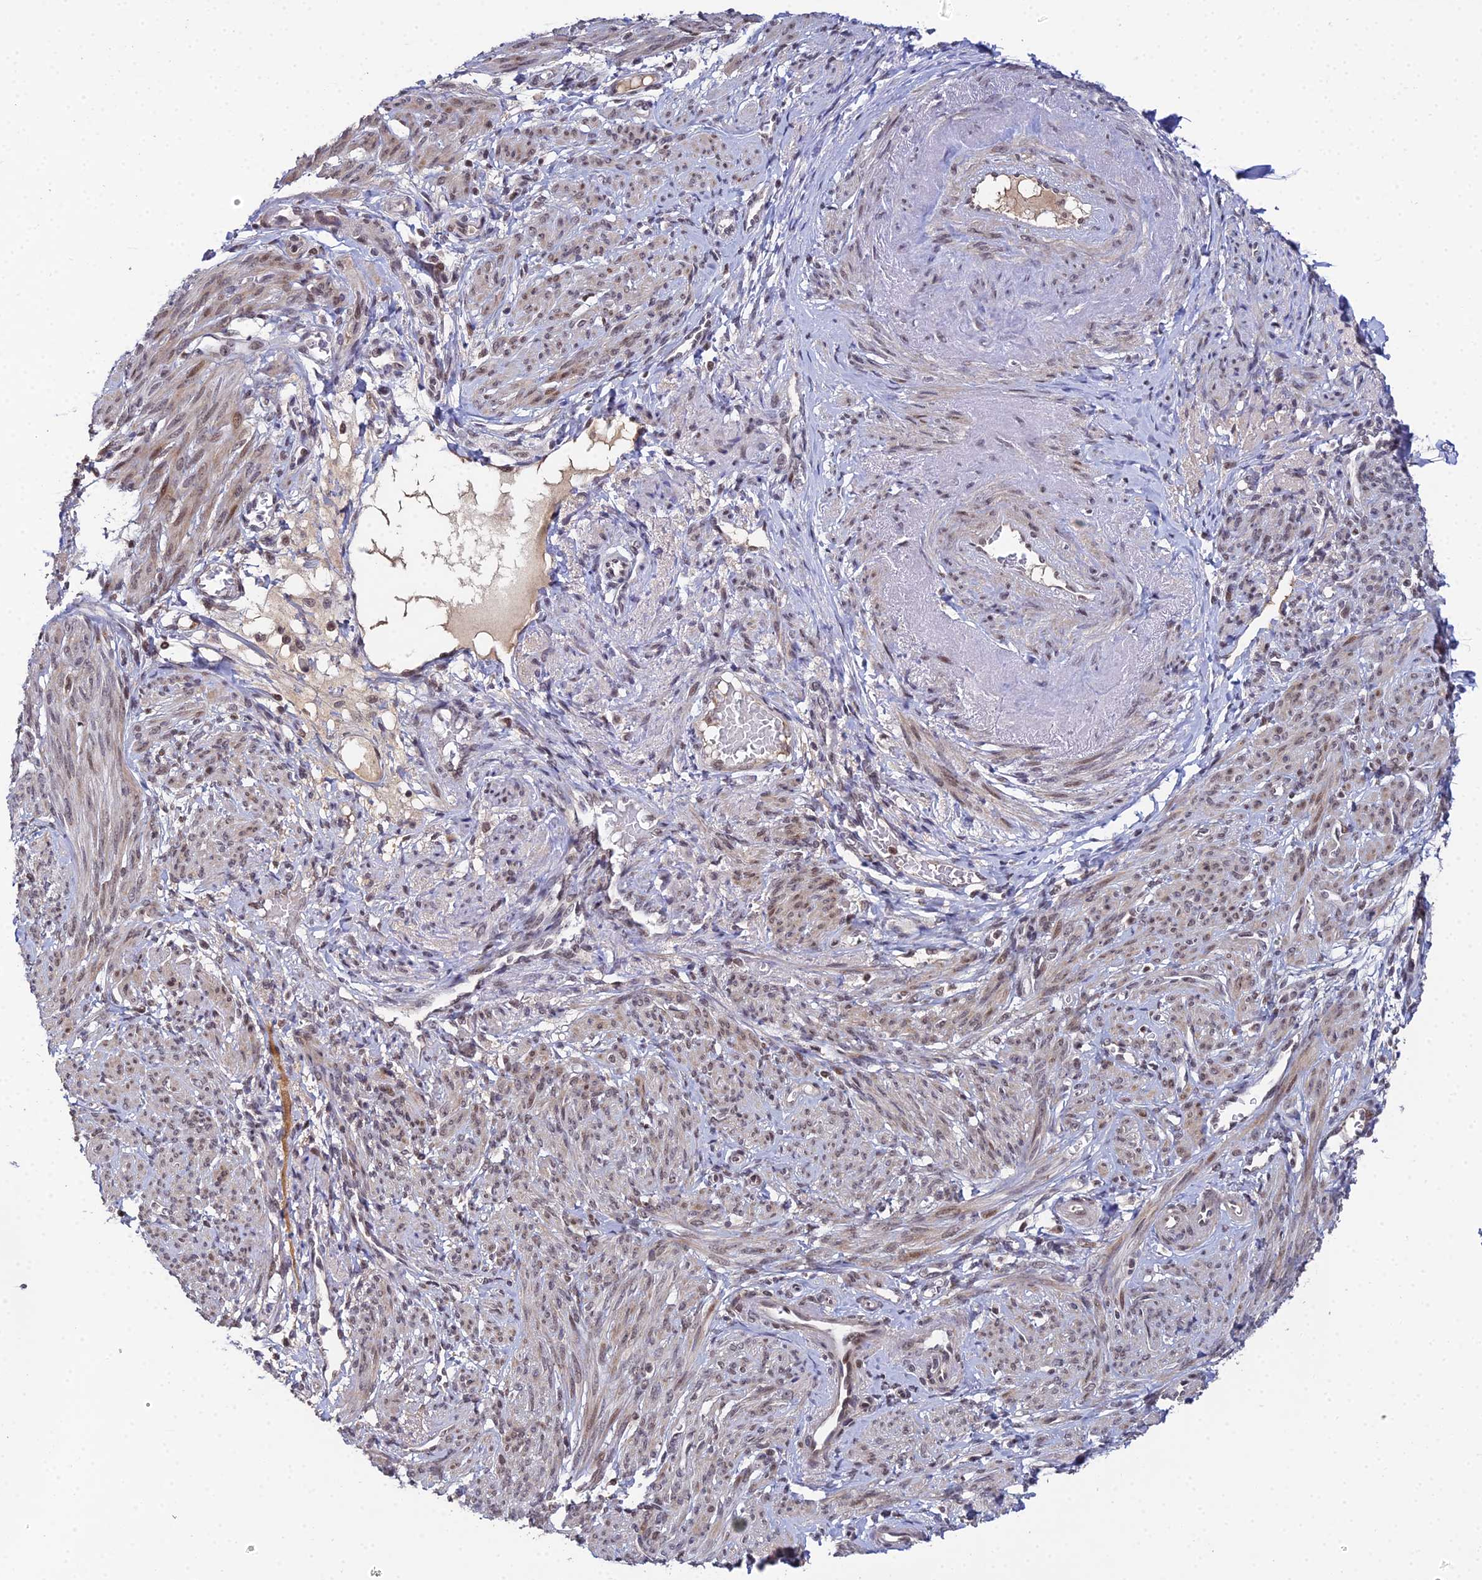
{"staining": {"intensity": "weak", "quantity": "25%-75%", "location": "nuclear"}, "tissue": "smooth muscle", "cell_type": "Smooth muscle cells", "image_type": "normal", "snomed": [{"axis": "morphology", "description": "Normal tissue, NOS"}, {"axis": "topography", "description": "Smooth muscle"}], "caption": "Immunohistochemistry image of benign human smooth muscle stained for a protein (brown), which displays low levels of weak nuclear staining in approximately 25%-75% of smooth muscle cells.", "gene": "BIVM", "patient": {"sex": "female", "age": 39}}